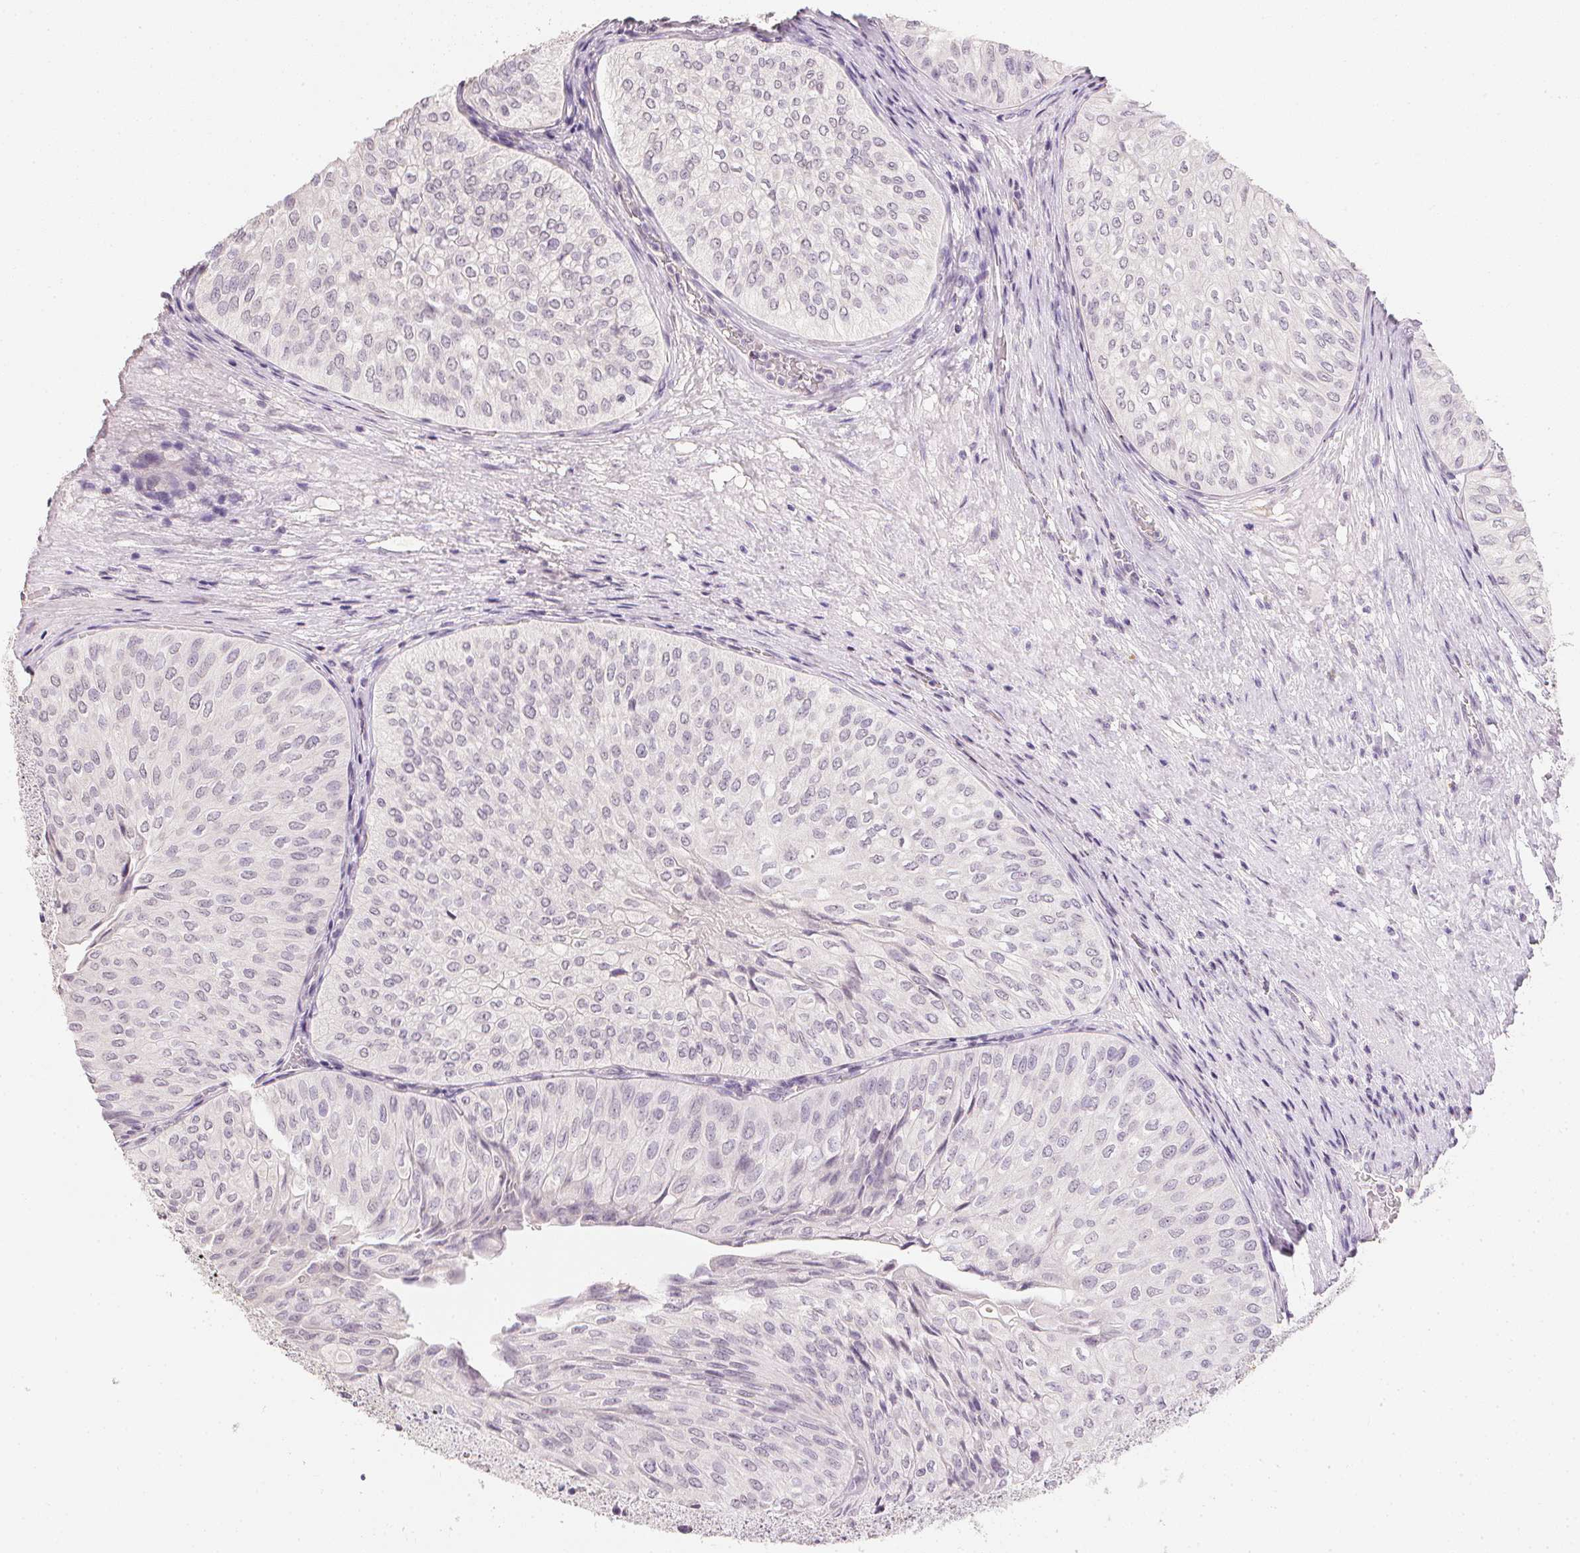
{"staining": {"intensity": "negative", "quantity": "none", "location": "none"}, "tissue": "urothelial cancer", "cell_type": "Tumor cells", "image_type": "cancer", "snomed": [{"axis": "morphology", "description": "Urothelial carcinoma, NOS"}, {"axis": "topography", "description": "Urinary bladder"}], "caption": "Immunohistochemistry micrograph of neoplastic tissue: transitional cell carcinoma stained with DAB (3,3'-diaminobenzidine) demonstrates no significant protein expression in tumor cells. The staining was performed using DAB (3,3'-diaminobenzidine) to visualize the protein expression in brown, while the nuclei were stained in blue with hematoxylin (Magnification: 20x).", "gene": "PPY", "patient": {"sex": "male", "age": 62}}